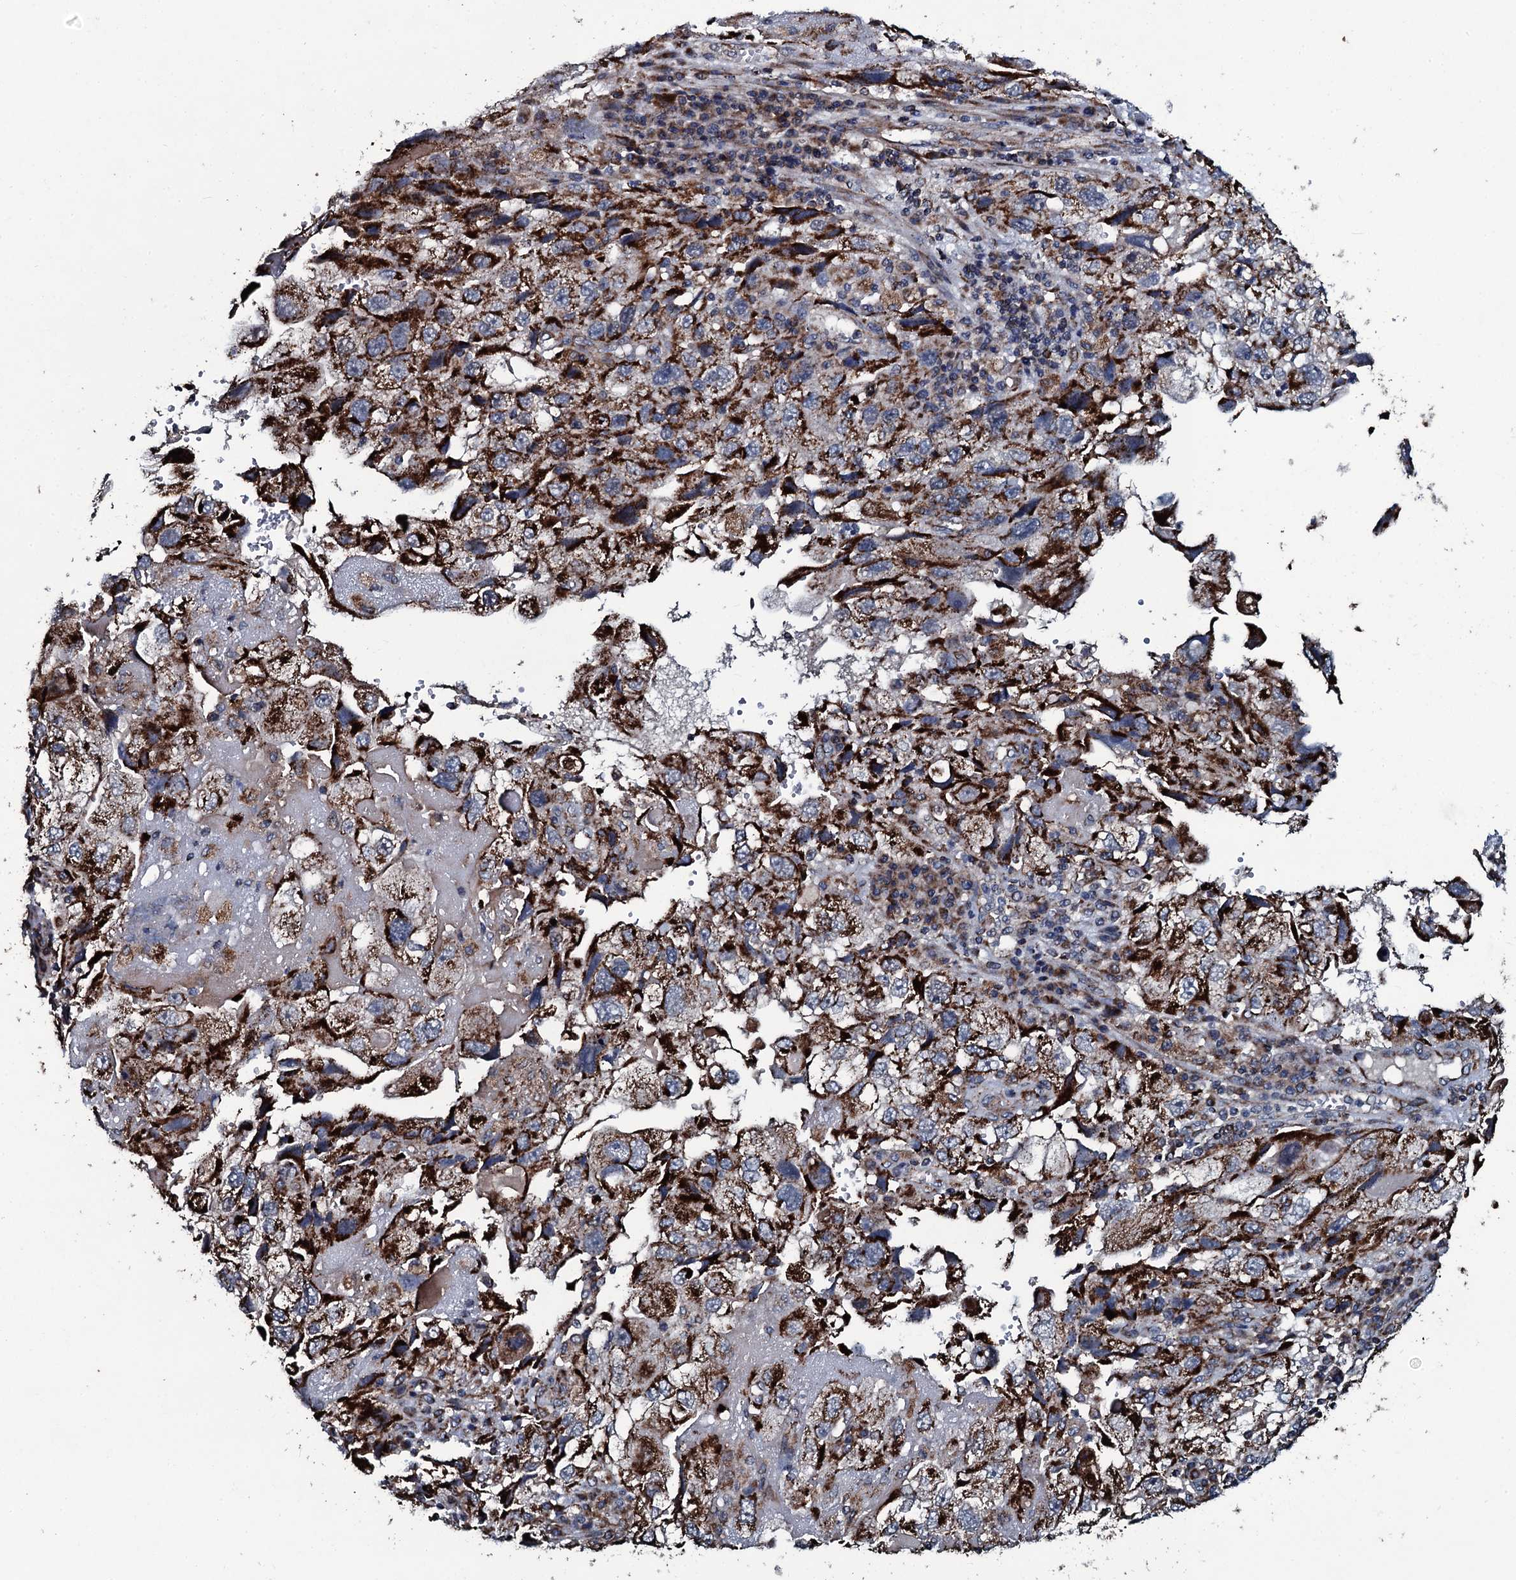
{"staining": {"intensity": "strong", "quantity": ">75%", "location": "cytoplasmic/membranous"}, "tissue": "endometrial cancer", "cell_type": "Tumor cells", "image_type": "cancer", "snomed": [{"axis": "morphology", "description": "Adenocarcinoma, NOS"}, {"axis": "topography", "description": "Endometrium"}], "caption": "High-power microscopy captured an immunohistochemistry image of adenocarcinoma (endometrial), revealing strong cytoplasmic/membranous positivity in about >75% of tumor cells.", "gene": "DYNC2I2", "patient": {"sex": "female", "age": 49}}